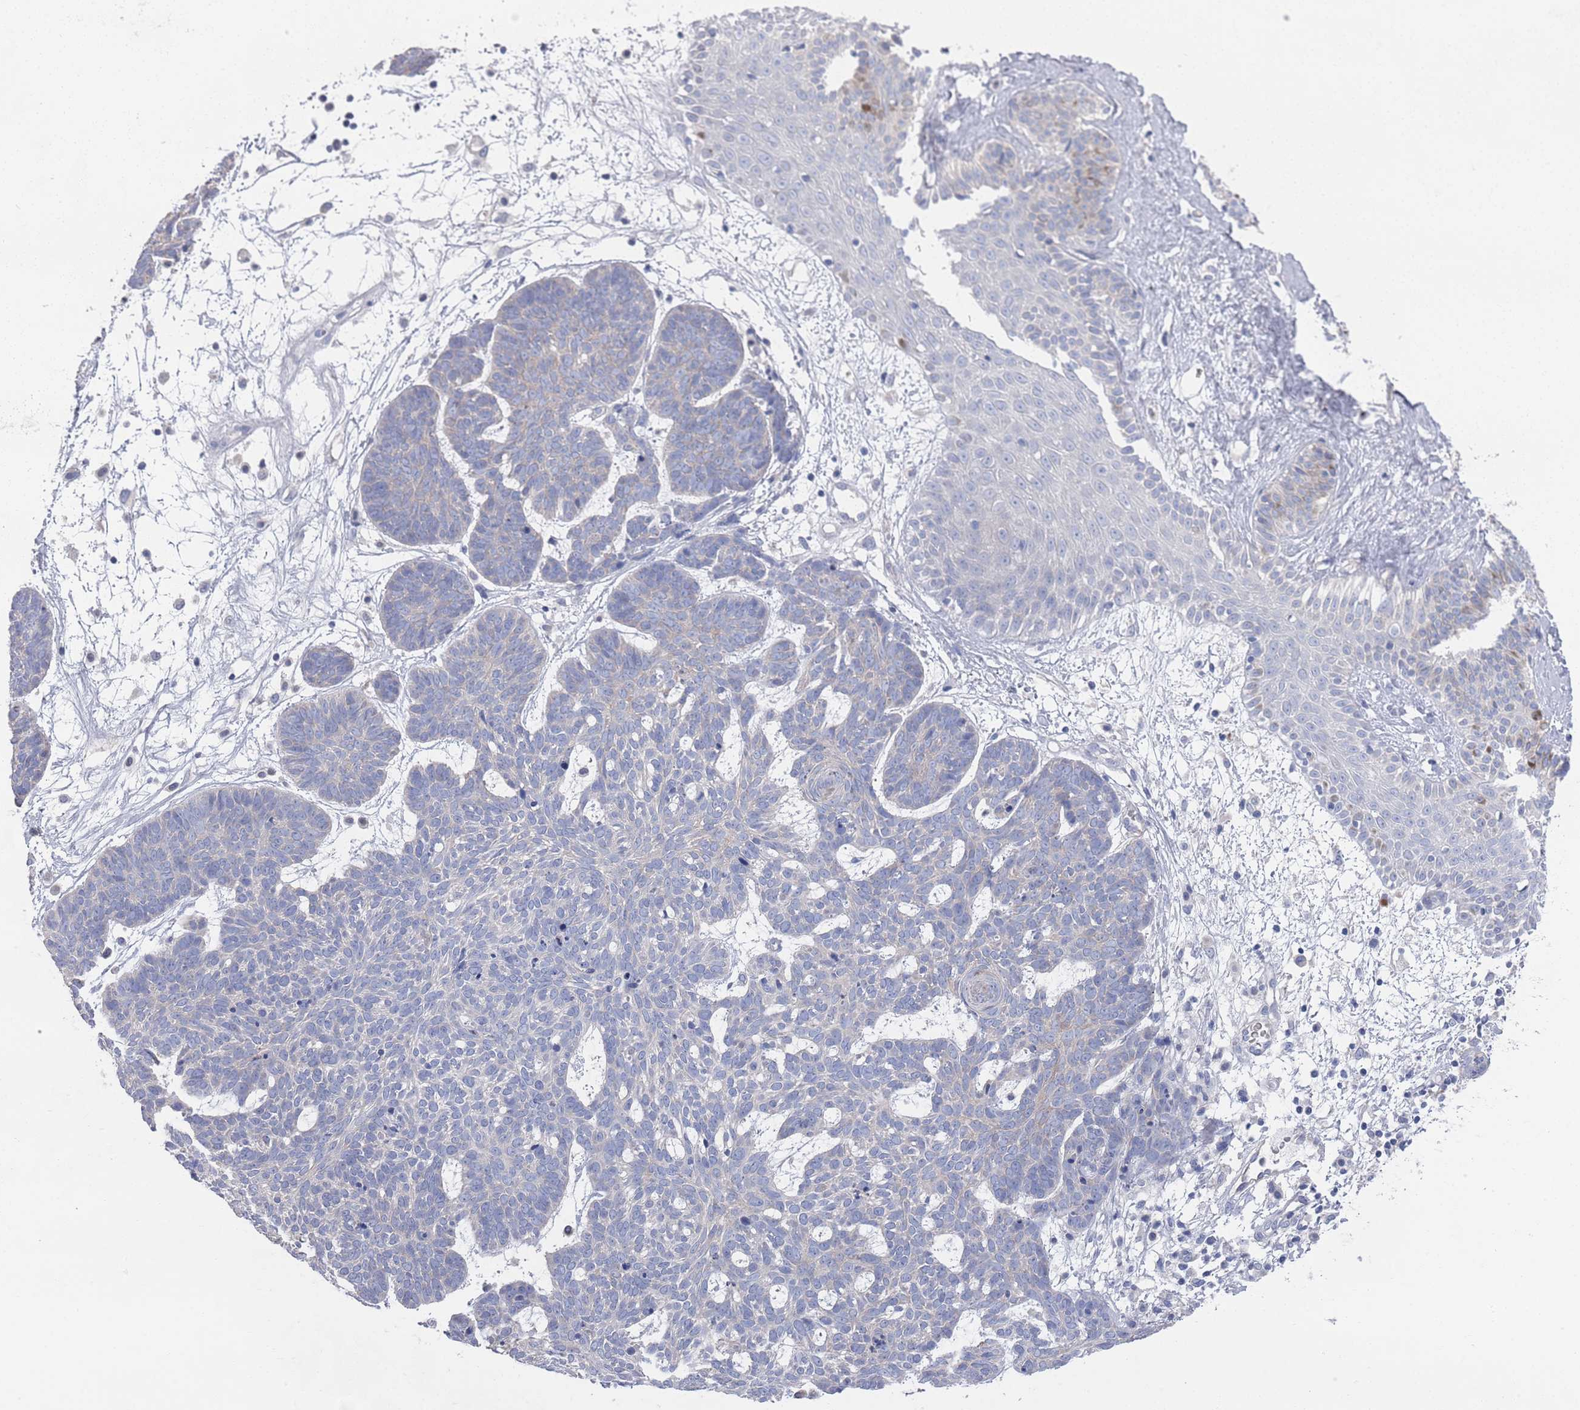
{"staining": {"intensity": "negative", "quantity": "none", "location": "none"}, "tissue": "skin cancer", "cell_type": "Tumor cells", "image_type": "cancer", "snomed": [{"axis": "morphology", "description": "Basal cell carcinoma"}, {"axis": "topography", "description": "Skin"}], "caption": "The histopathology image exhibits no significant expression in tumor cells of skin cancer (basal cell carcinoma).", "gene": "TMCO3", "patient": {"sex": "female", "age": 89}}